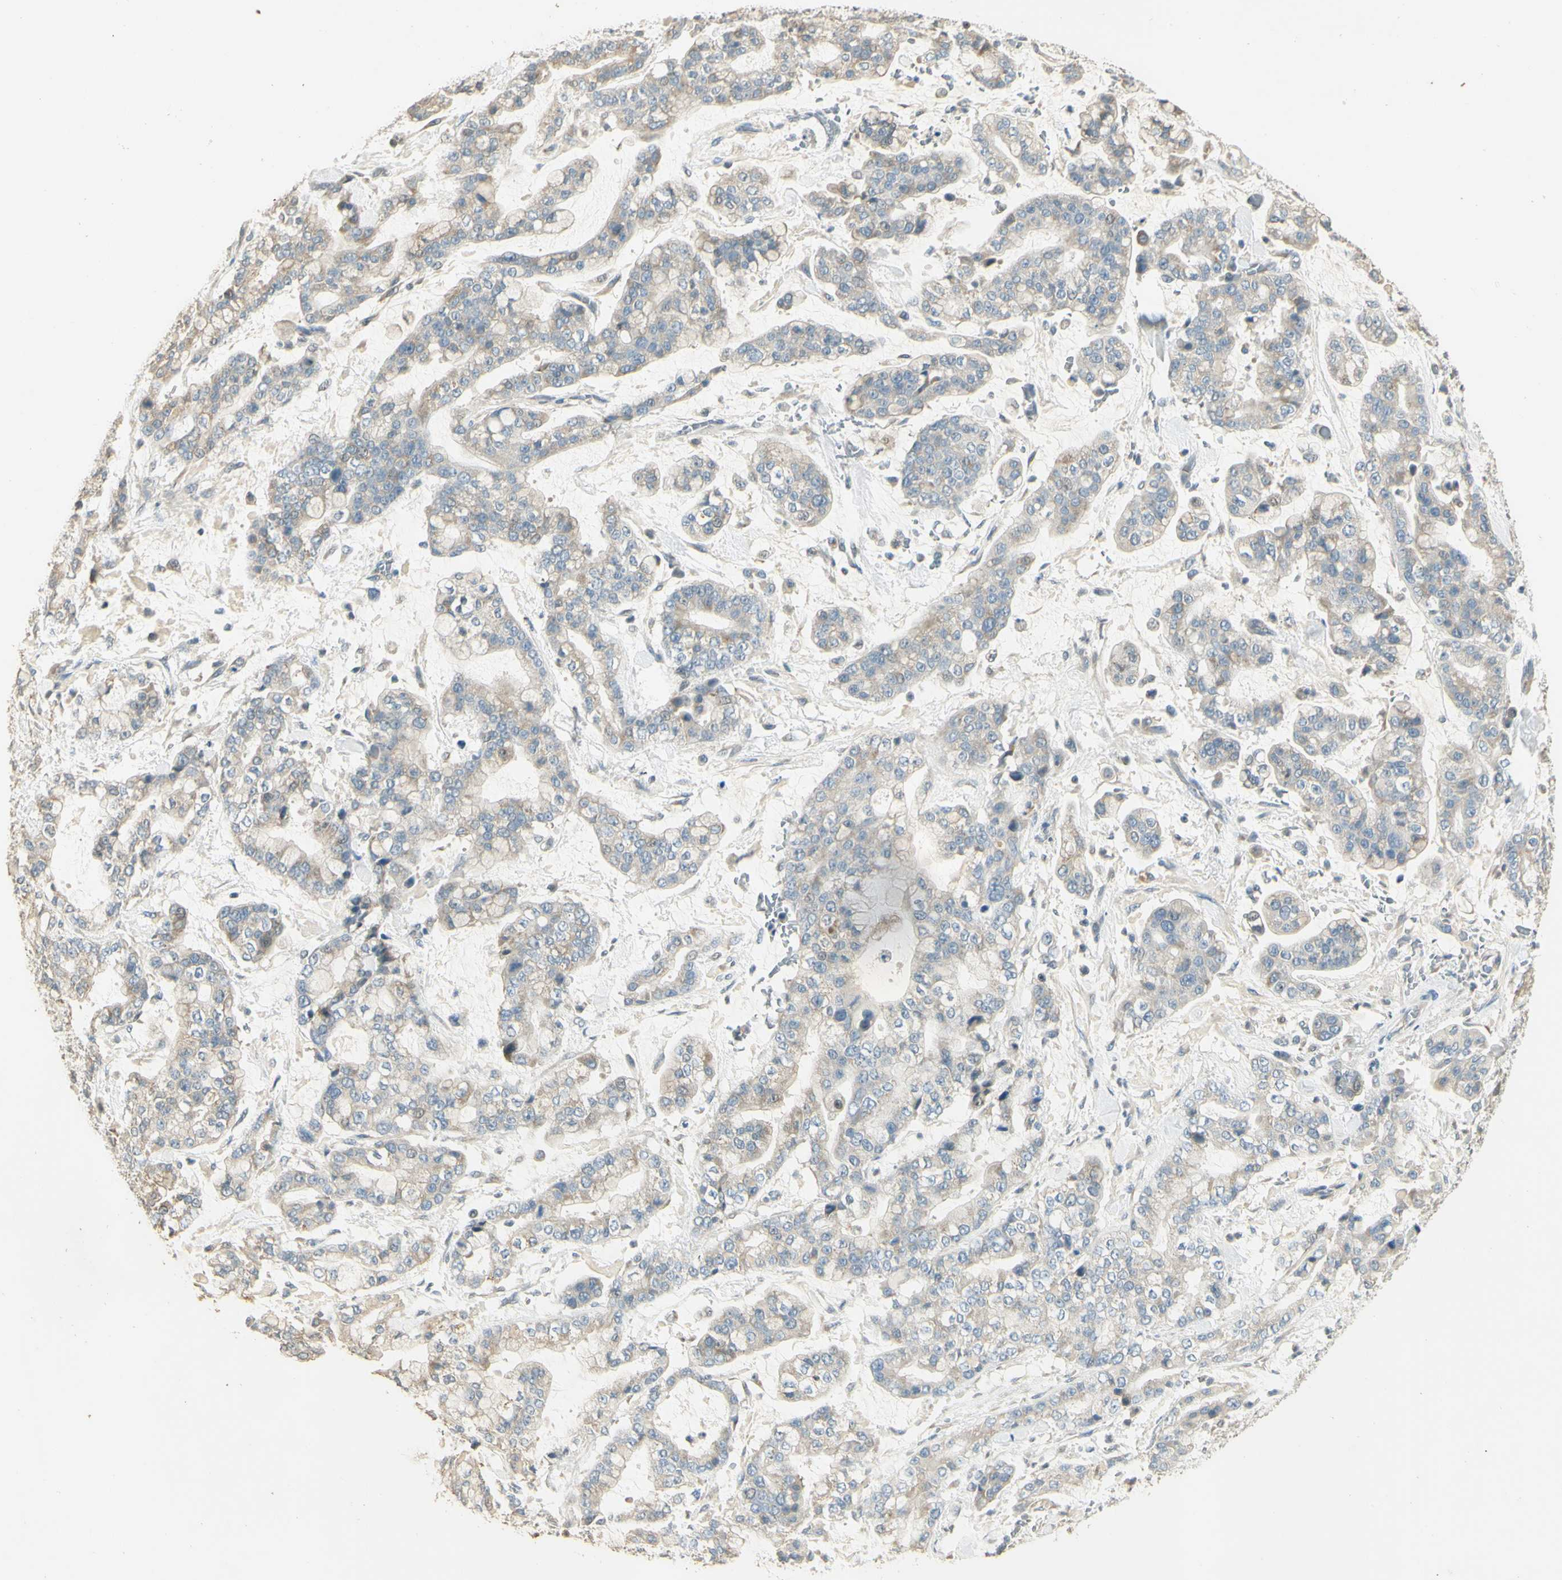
{"staining": {"intensity": "weak", "quantity": "25%-75%", "location": "cytoplasmic/membranous"}, "tissue": "stomach cancer", "cell_type": "Tumor cells", "image_type": "cancer", "snomed": [{"axis": "morphology", "description": "Normal tissue, NOS"}, {"axis": "morphology", "description": "Adenocarcinoma, NOS"}, {"axis": "topography", "description": "Stomach, upper"}, {"axis": "topography", "description": "Stomach"}], "caption": "This image demonstrates immunohistochemistry staining of adenocarcinoma (stomach), with low weak cytoplasmic/membranous staining in about 25%-75% of tumor cells.", "gene": "UXS1", "patient": {"sex": "male", "age": 76}}